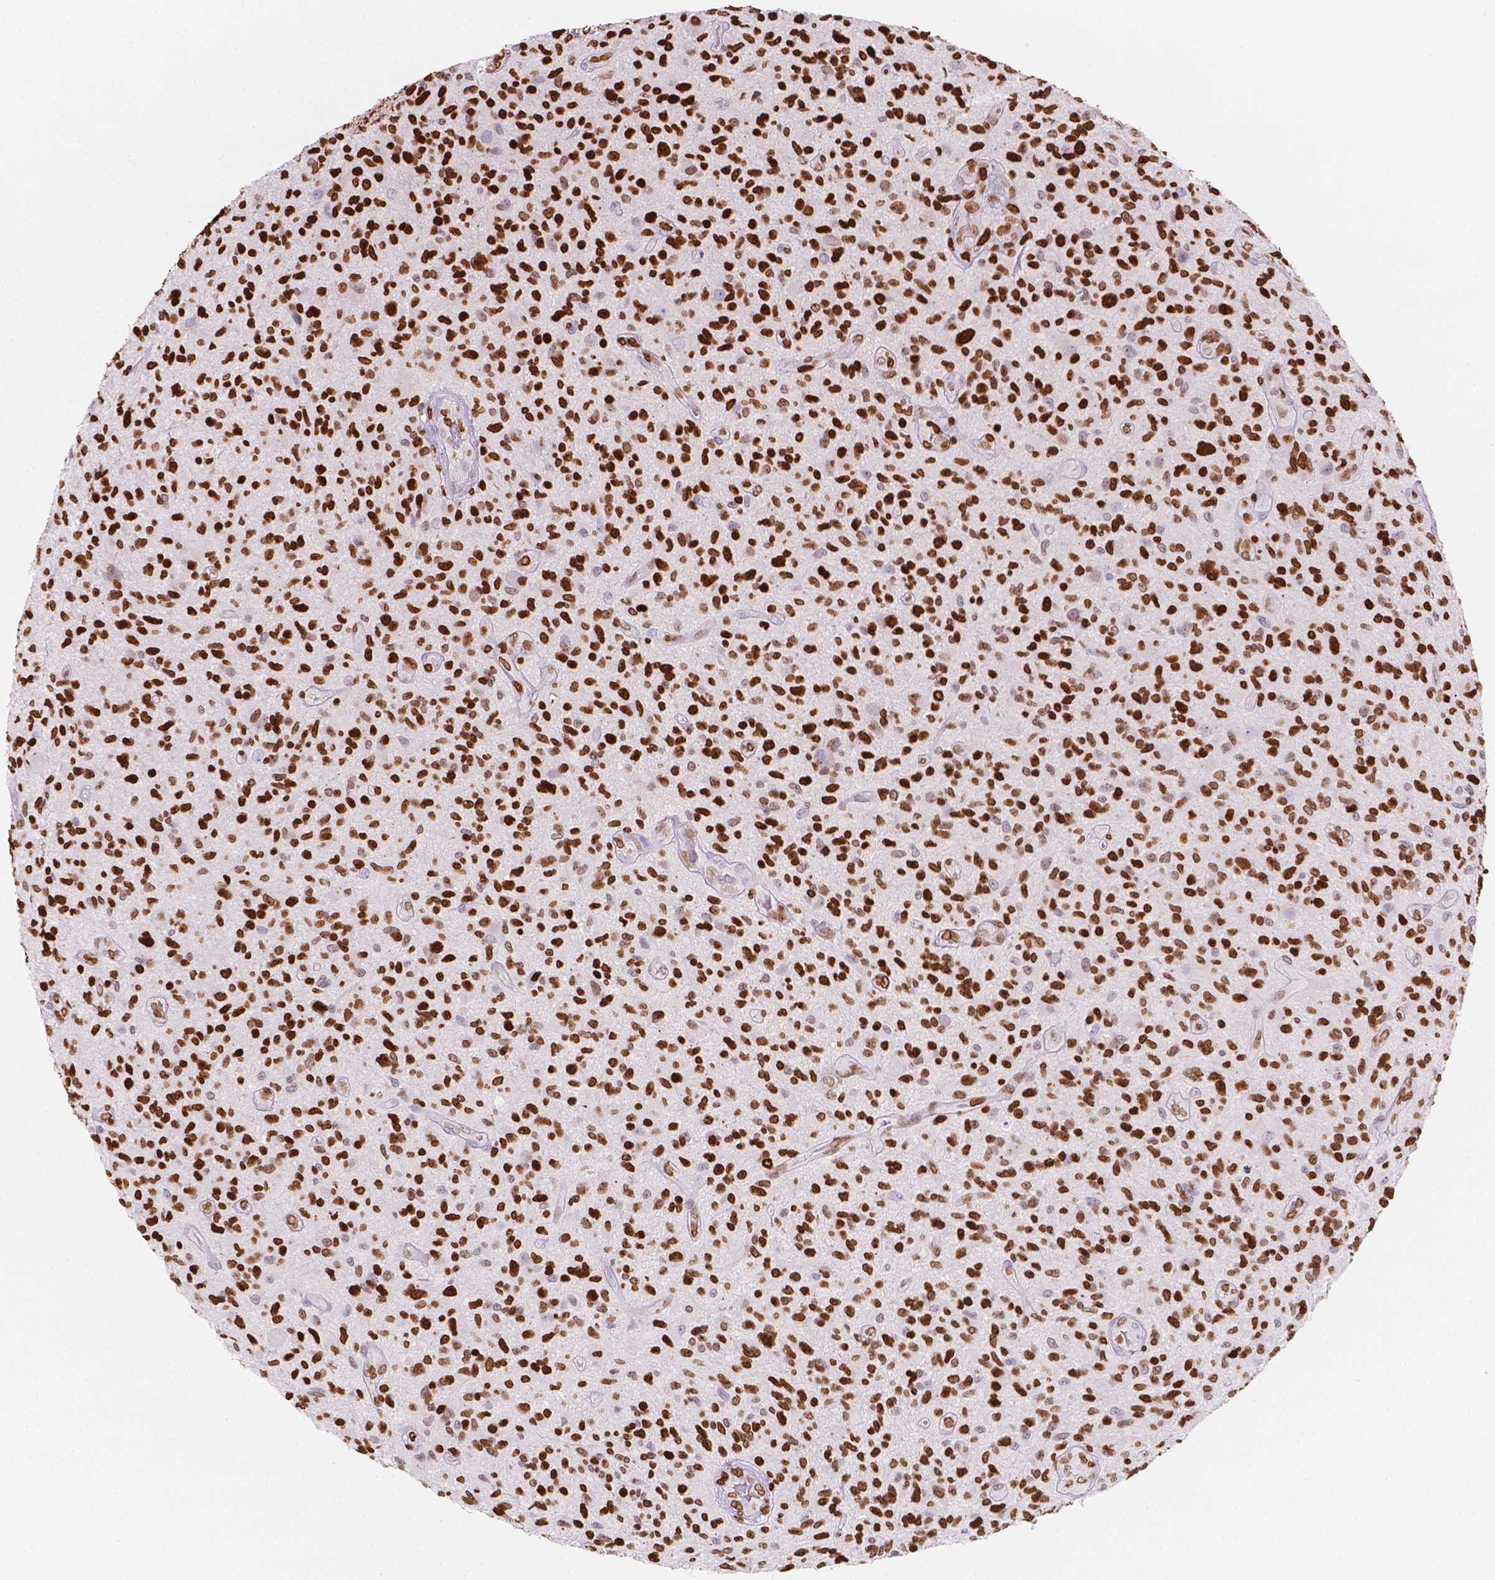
{"staining": {"intensity": "strong", "quantity": ">75%", "location": "nuclear"}, "tissue": "glioma", "cell_type": "Tumor cells", "image_type": "cancer", "snomed": [{"axis": "morphology", "description": "Glioma, malignant, High grade"}, {"axis": "topography", "description": "Brain"}], "caption": "High-grade glioma (malignant) stained with a protein marker reveals strong staining in tumor cells.", "gene": "CBY3", "patient": {"sex": "male", "age": 47}}